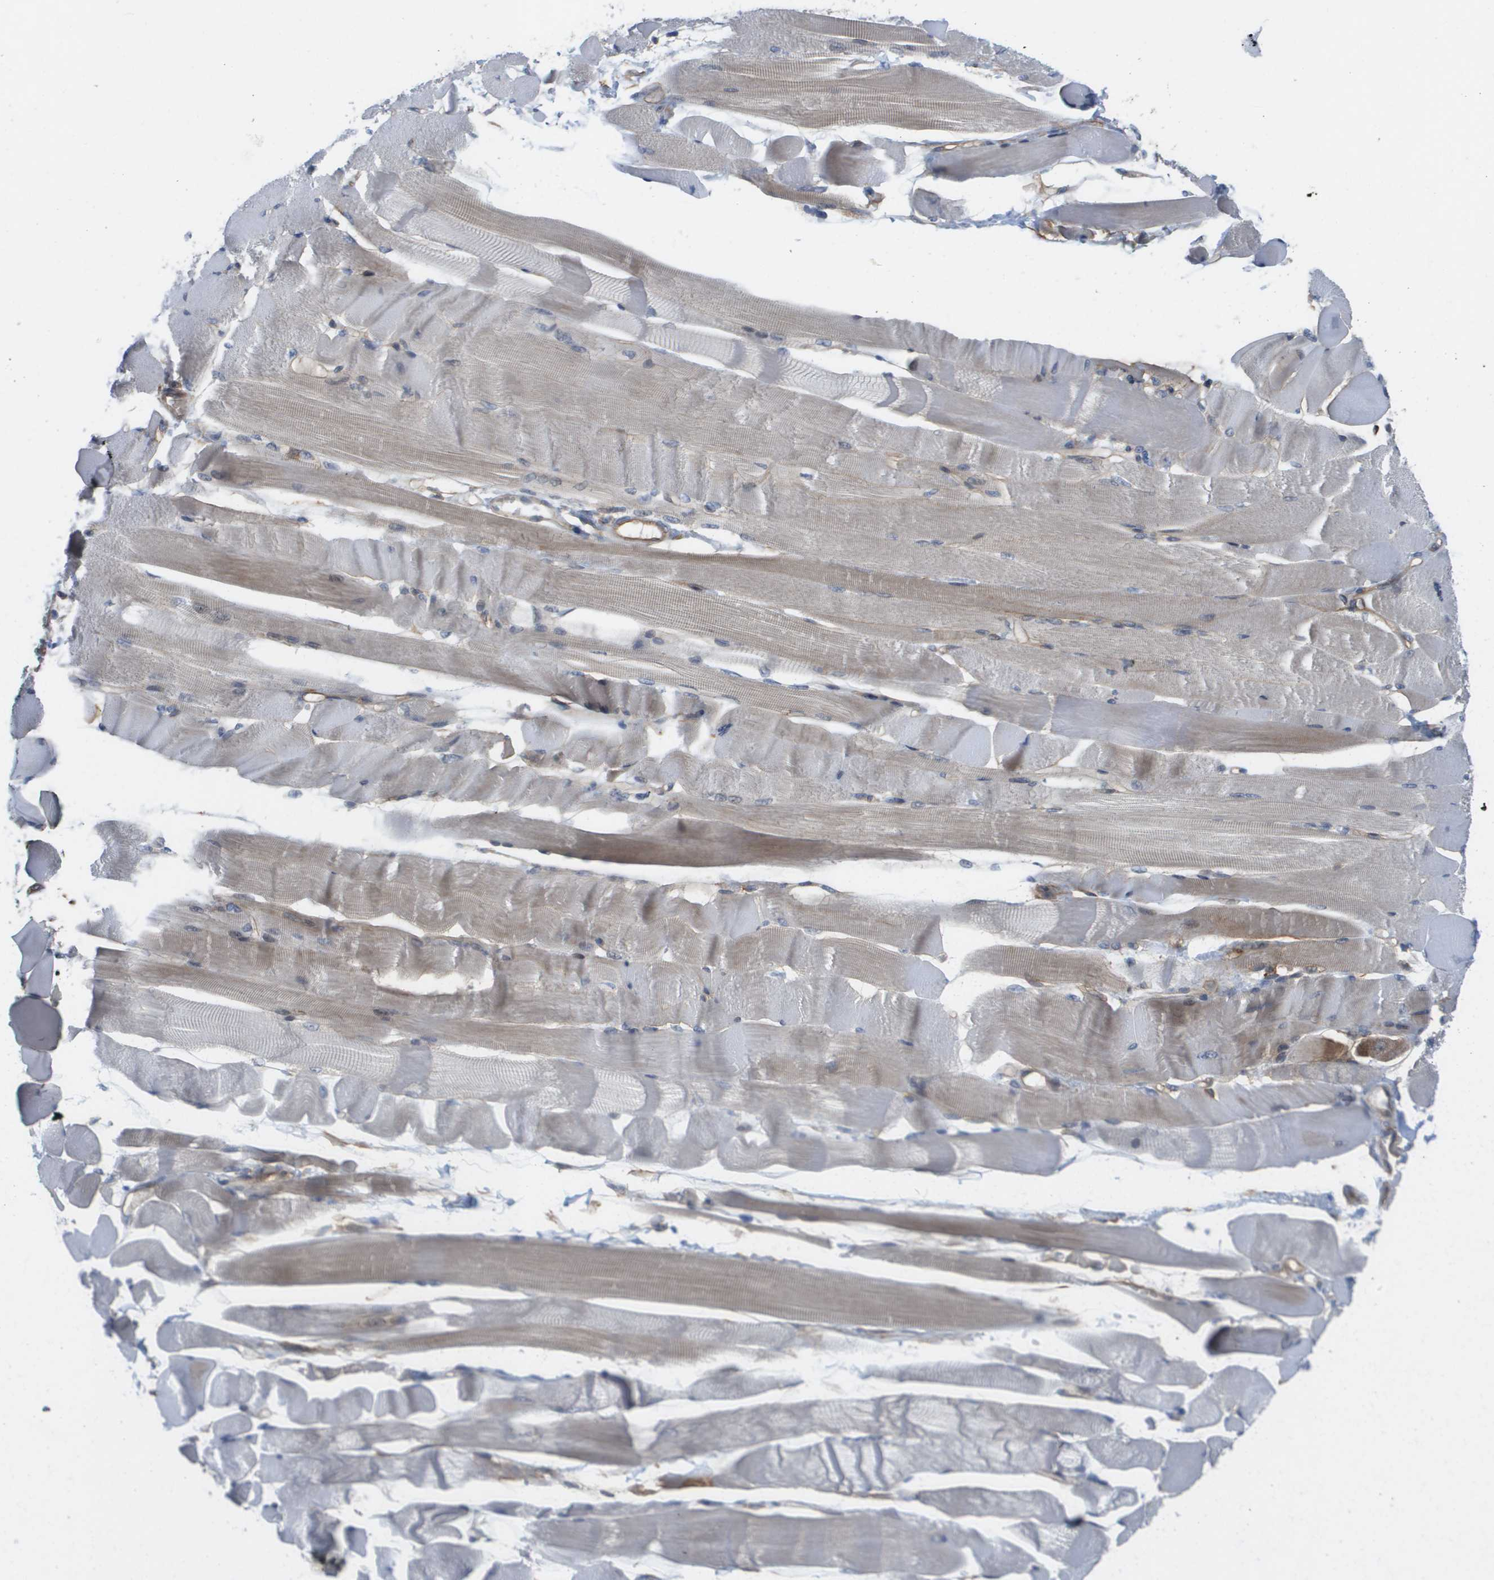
{"staining": {"intensity": "weak", "quantity": "<25%", "location": "cytoplasmic/membranous"}, "tissue": "skeletal muscle", "cell_type": "Myocytes", "image_type": "normal", "snomed": [{"axis": "morphology", "description": "Normal tissue, NOS"}, {"axis": "topography", "description": "Skeletal muscle"}, {"axis": "topography", "description": "Peripheral nerve tissue"}], "caption": "Immunohistochemistry image of normal skeletal muscle stained for a protein (brown), which displays no positivity in myocytes. (Immunohistochemistry (ihc), brightfield microscopy, high magnification).", "gene": "MTARC2", "patient": {"sex": "female", "age": 84}}